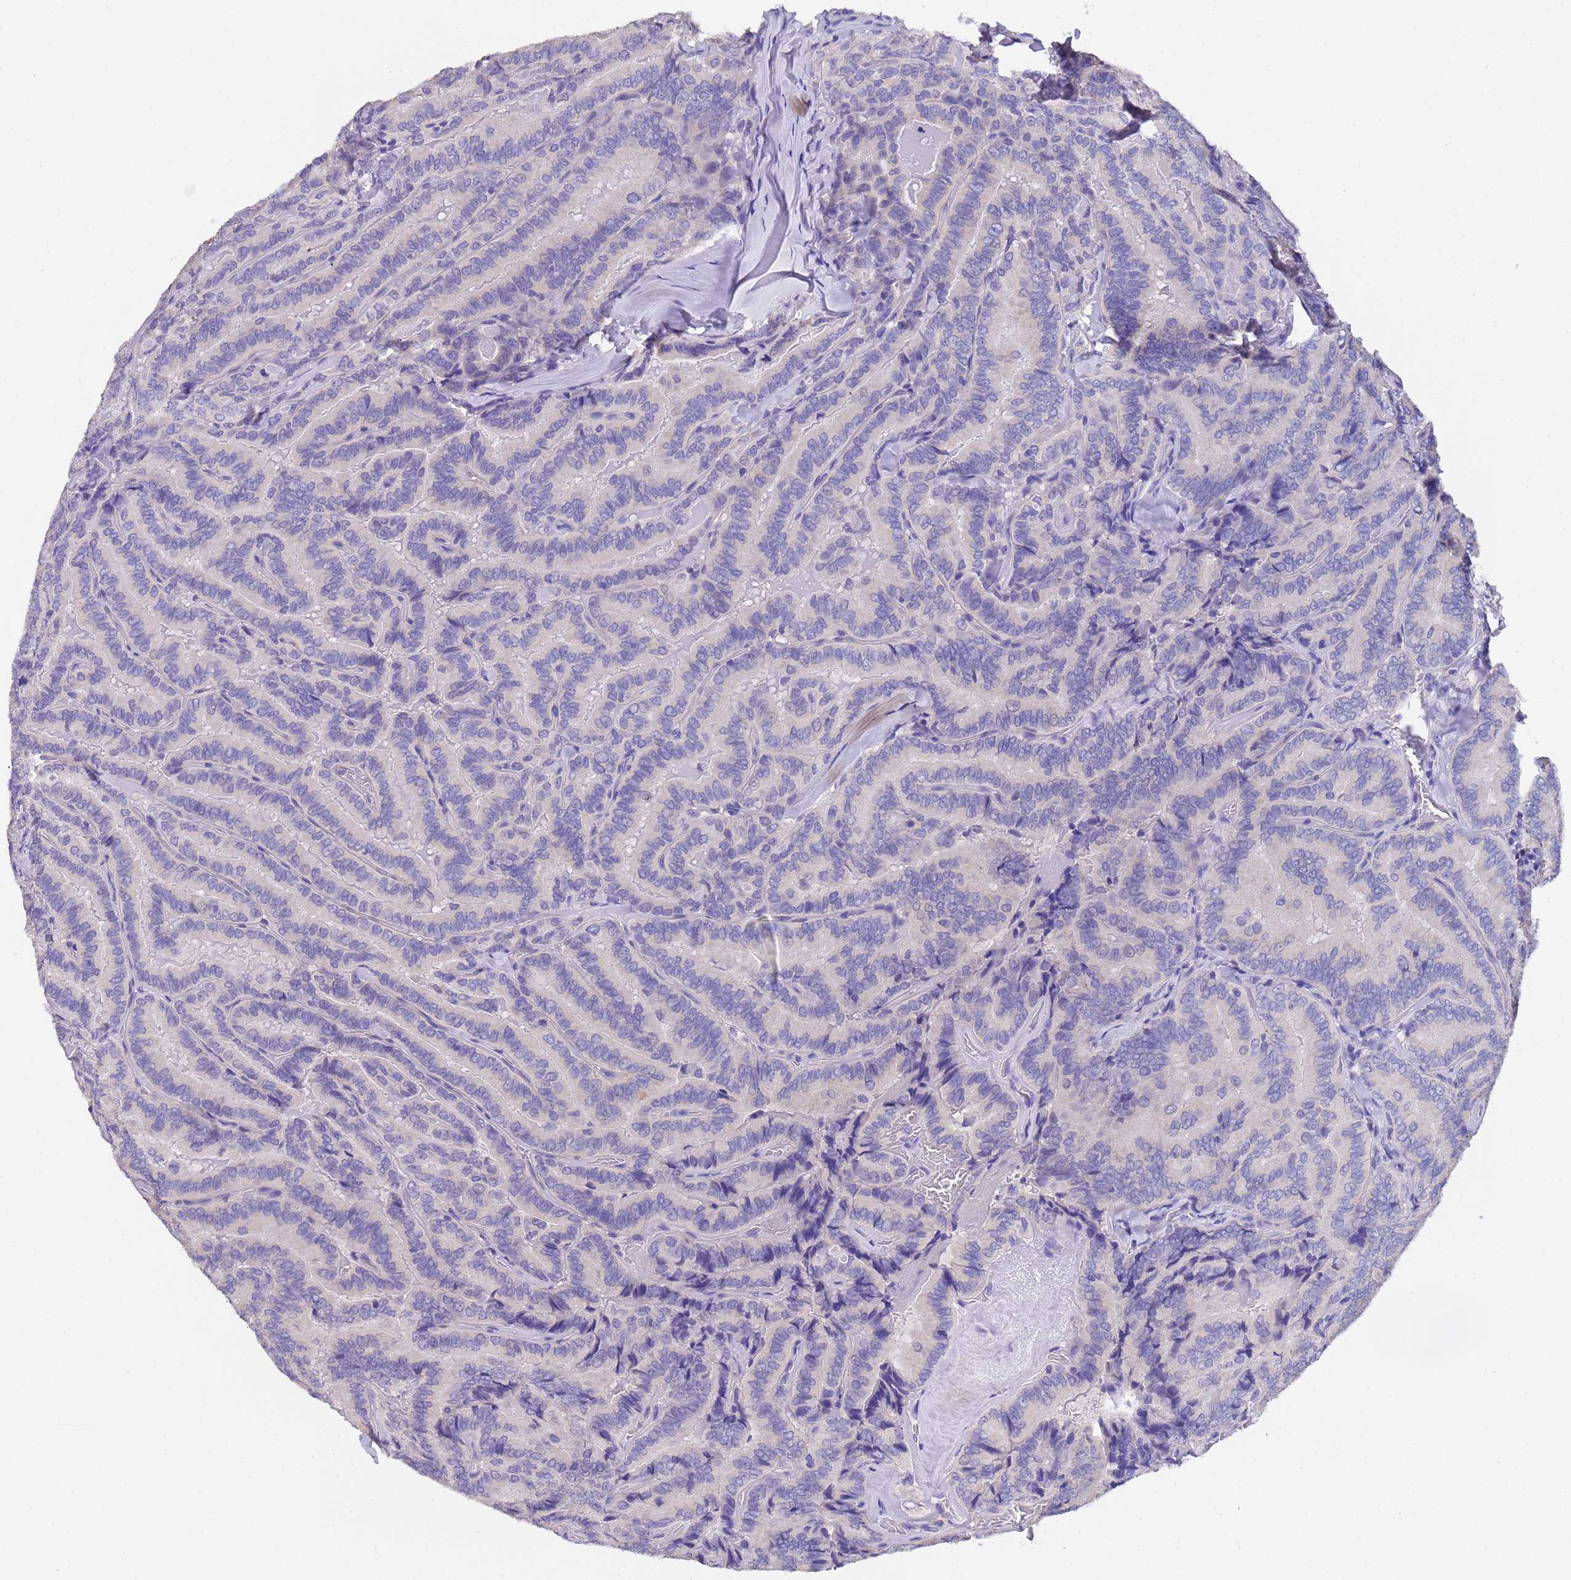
{"staining": {"intensity": "negative", "quantity": "none", "location": "none"}, "tissue": "thyroid cancer", "cell_type": "Tumor cells", "image_type": "cancer", "snomed": [{"axis": "morphology", "description": "Papillary adenocarcinoma, NOS"}, {"axis": "topography", "description": "Thyroid gland"}], "caption": "Thyroid cancer was stained to show a protein in brown. There is no significant positivity in tumor cells. (DAB (3,3'-diaminobenzidine) immunohistochemistry, high magnification).", "gene": "SLC24A3", "patient": {"sex": "male", "age": 61}}